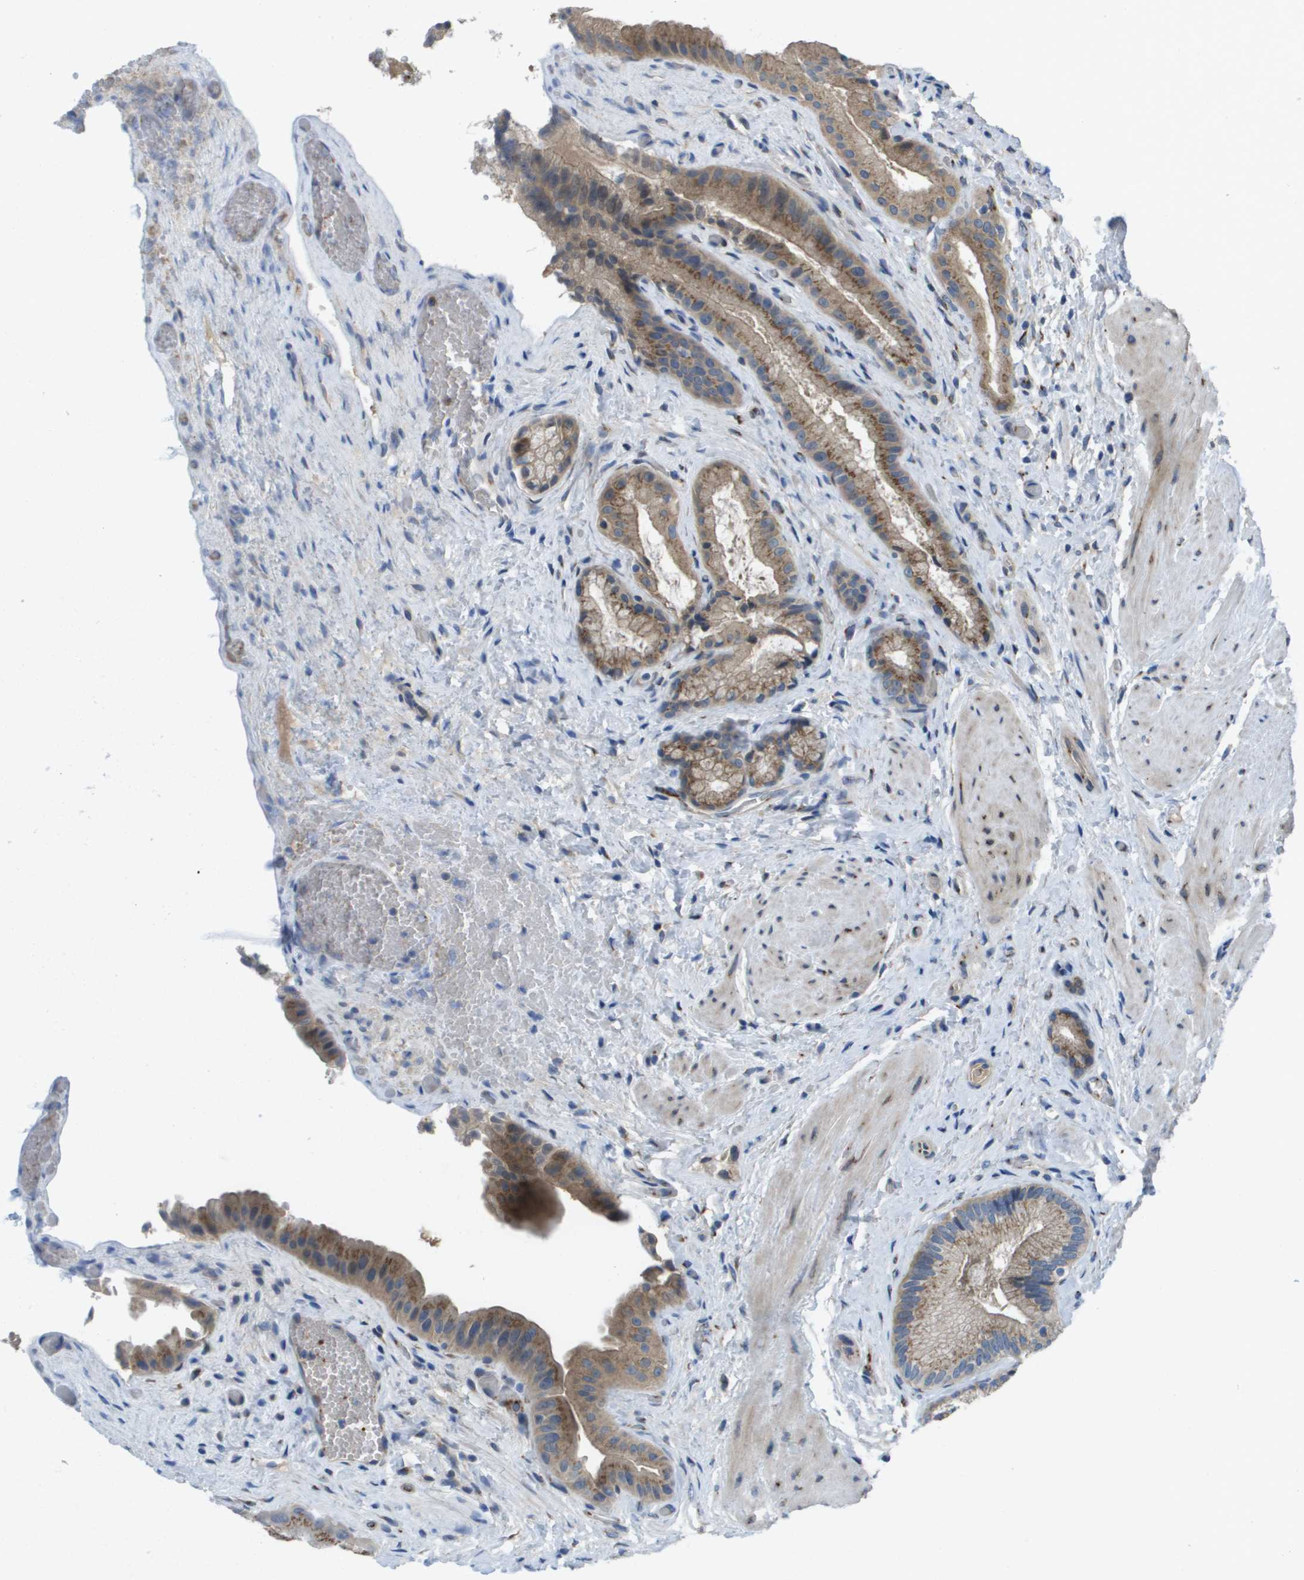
{"staining": {"intensity": "moderate", "quantity": ">75%", "location": "cytoplasmic/membranous"}, "tissue": "gallbladder", "cell_type": "Glandular cells", "image_type": "normal", "snomed": [{"axis": "morphology", "description": "Normal tissue, NOS"}, {"axis": "topography", "description": "Gallbladder"}], "caption": "Normal gallbladder displays moderate cytoplasmic/membranous staining in approximately >75% of glandular cells, visualized by immunohistochemistry. The protein is shown in brown color, while the nuclei are stained blue.", "gene": "QSOX2", "patient": {"sex": "male", "age": 49}}